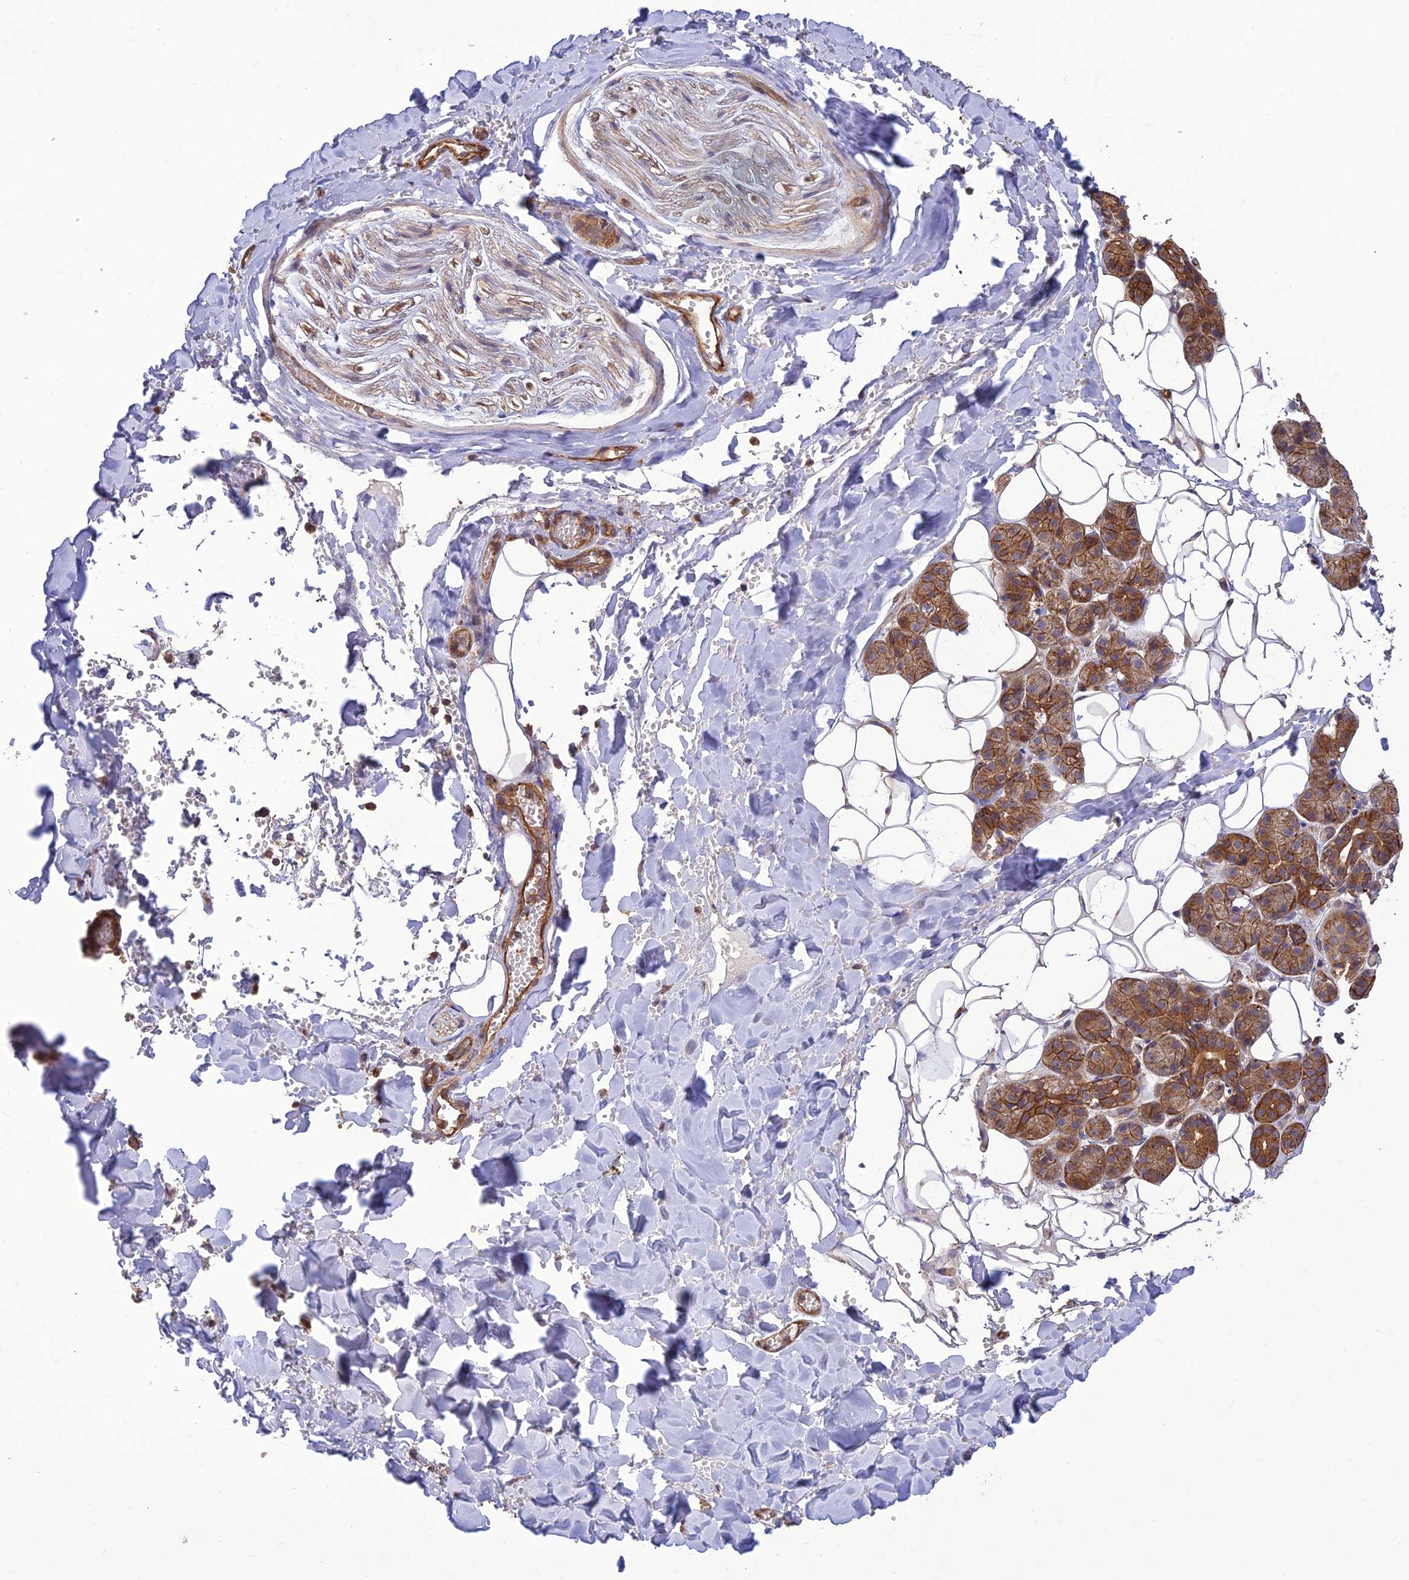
{"staining": {"intensity": "moderate", "quantity": "25%-75%", "location": "cytoplasmic/membranous"}, "tissue": "salivary gland", "cell_type": "Glandular cells", "image_type": "normal", "snomed": [{"axis": "morphology", "description": "Normal tissue, NOS"}, {"axis": "topography", "description": "Salivary gland"}], "caption": "Approximately 25%-75% of glandular cells in benign human salivary gland show moderate cytoplasmic/membranous protein expression as visualized by brown immunohistochemical staining.", "gene": "TMEM131L", "patient": {"sex": "female", "age": 33}}